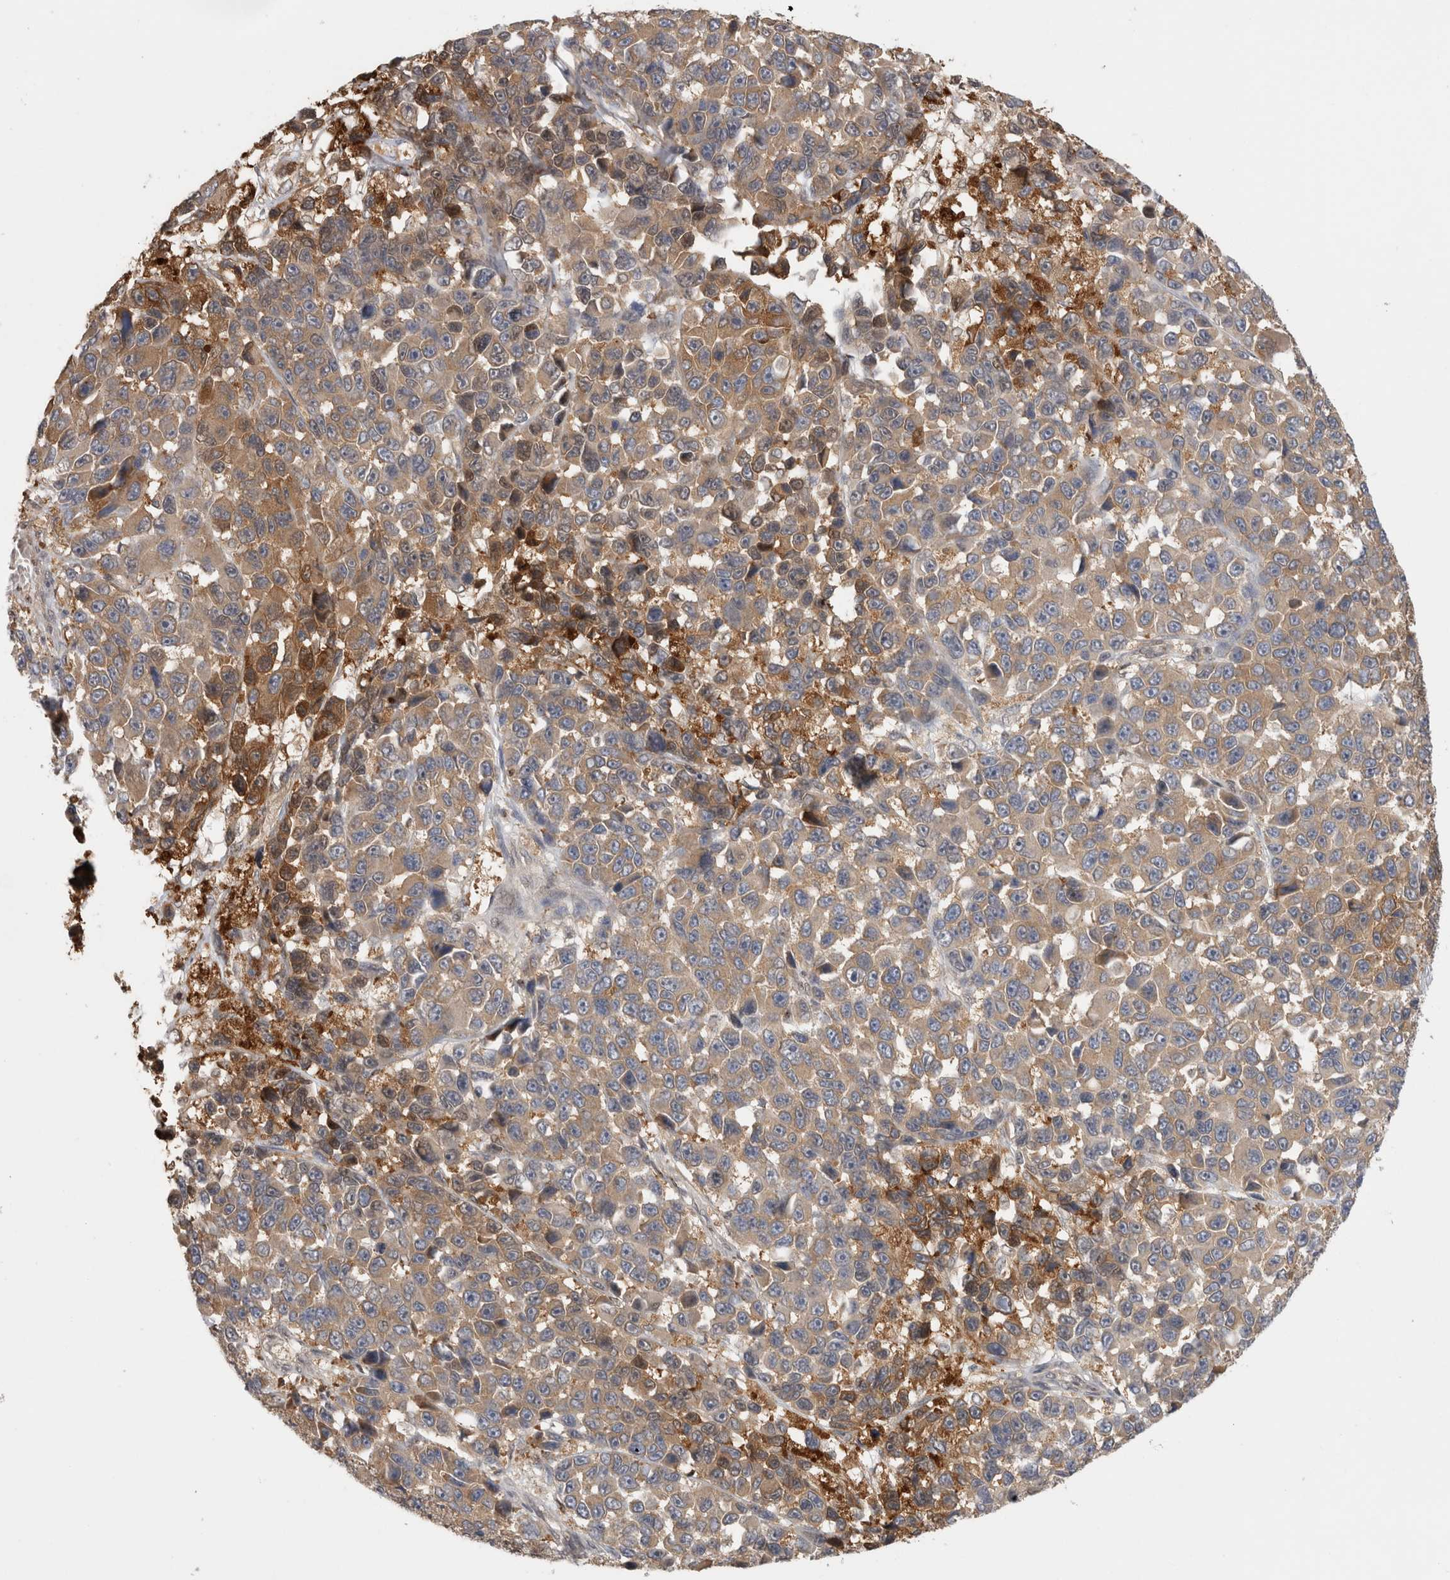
{"staining": {"intensity": "moderate", "quantity": ">75%", "location": "cytoplasmic/membranous"}, "tissue": "melanoma", "cell_type": "Tumor cells", "image_type": "cancer", "snomed": [{"axis": "morphology", "description": "Malignant melanoma, NOS"}, {"axis": "topography", "description": "Skin"}], "caption": "A brown stain highlights moderate cytoplasmic/membranous expression of a protein in malignant melanoma tumor cells.", "gene": "PIGP", "patient": {"sex": "male", "age": 53}}